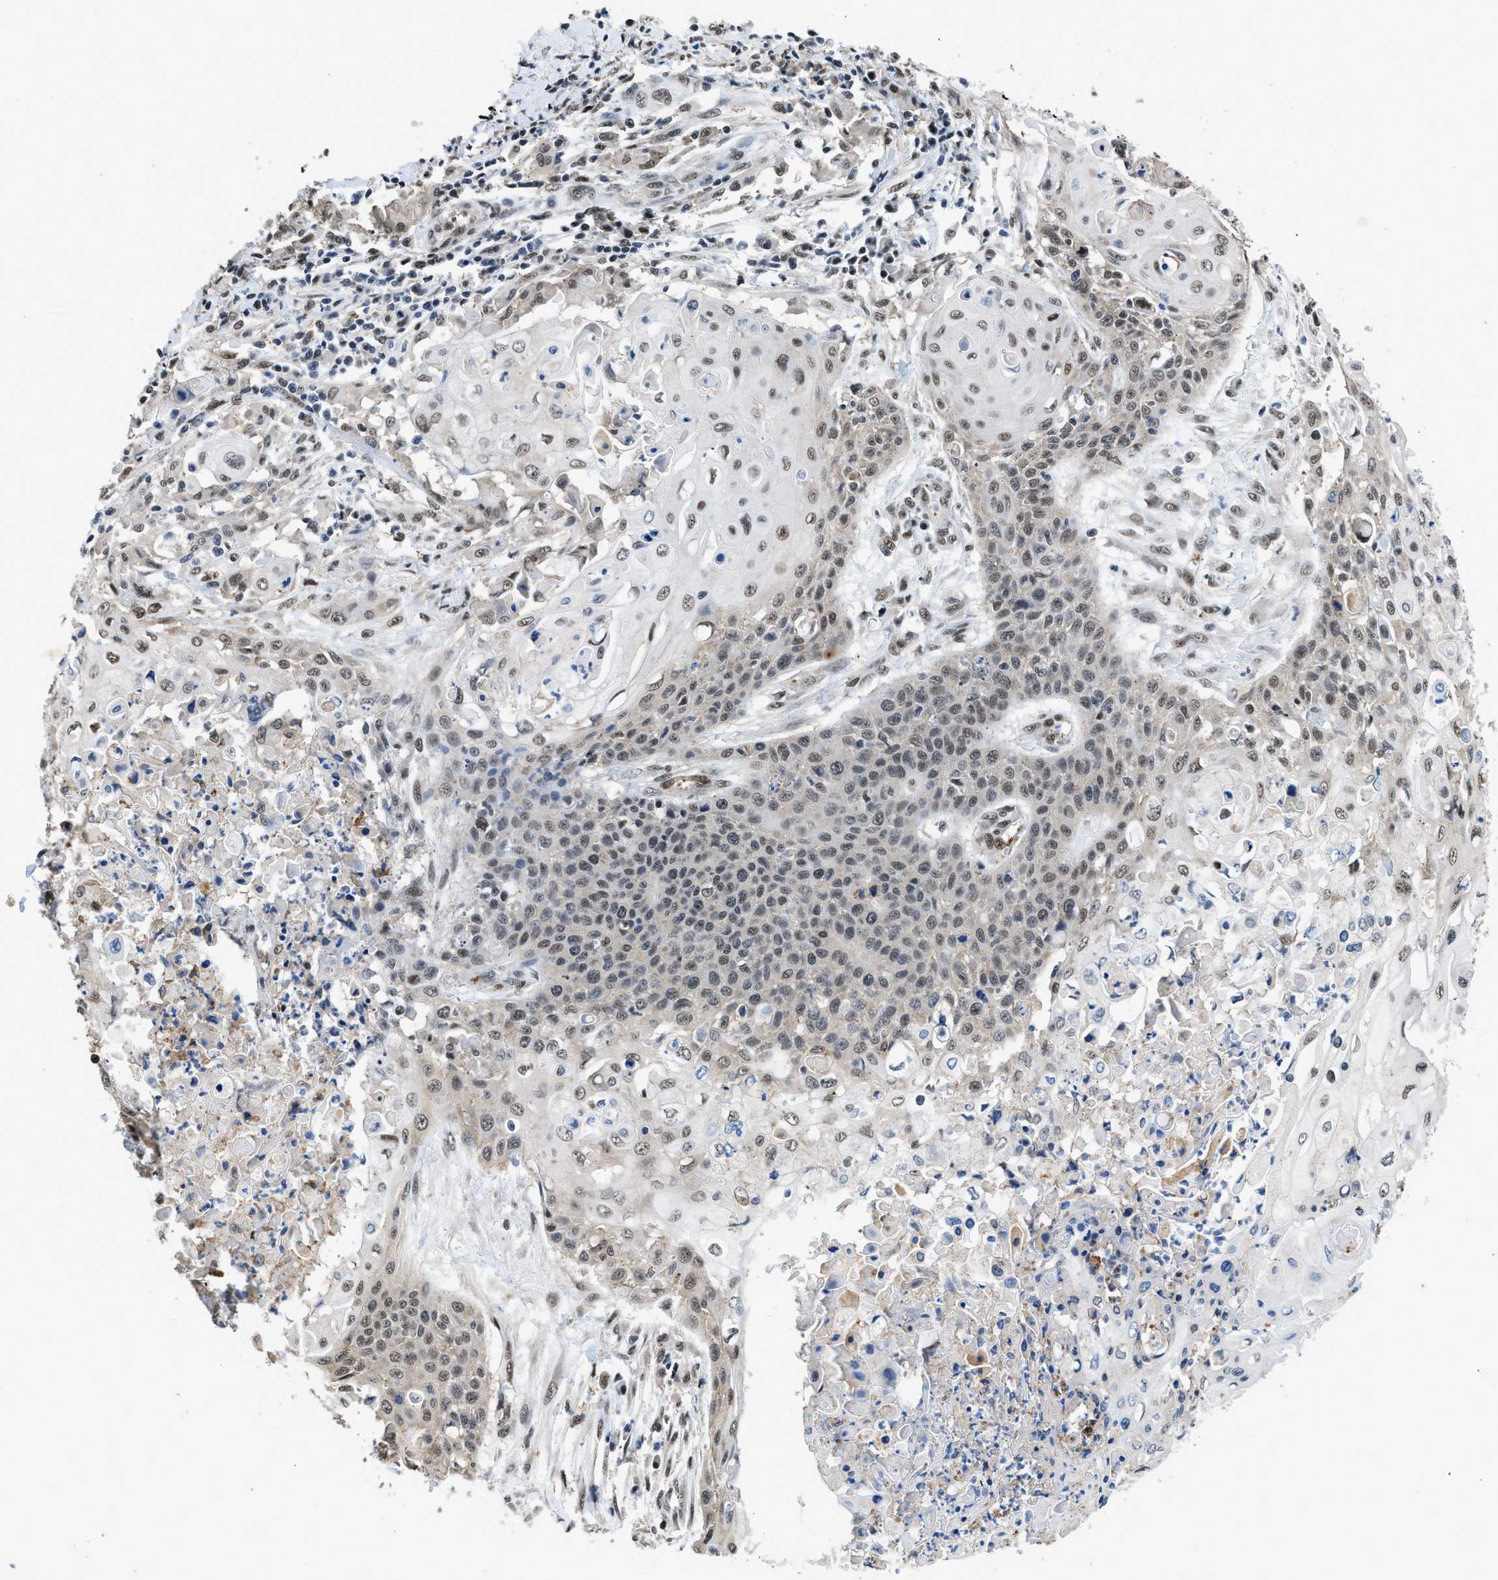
{"staining": {"intensity": "moderate", "quantity": ">75%", "location": "nuclear"}, "tissue": "cervical cancer", "cell_type": "Tumor cells", "image_type": "cancer", "snomed": [{"axis": "morphology", "description": "Squamous cell carcinoma, NOS"}, {"axis": "topography", "description": "Cervix"}], "caption": "Cervical cancer stained for a protein displays moderate nuclear positivity in tumor cells.", "gene": "HNRNPH2", "patient": {"sex": "female", "age": 39}}